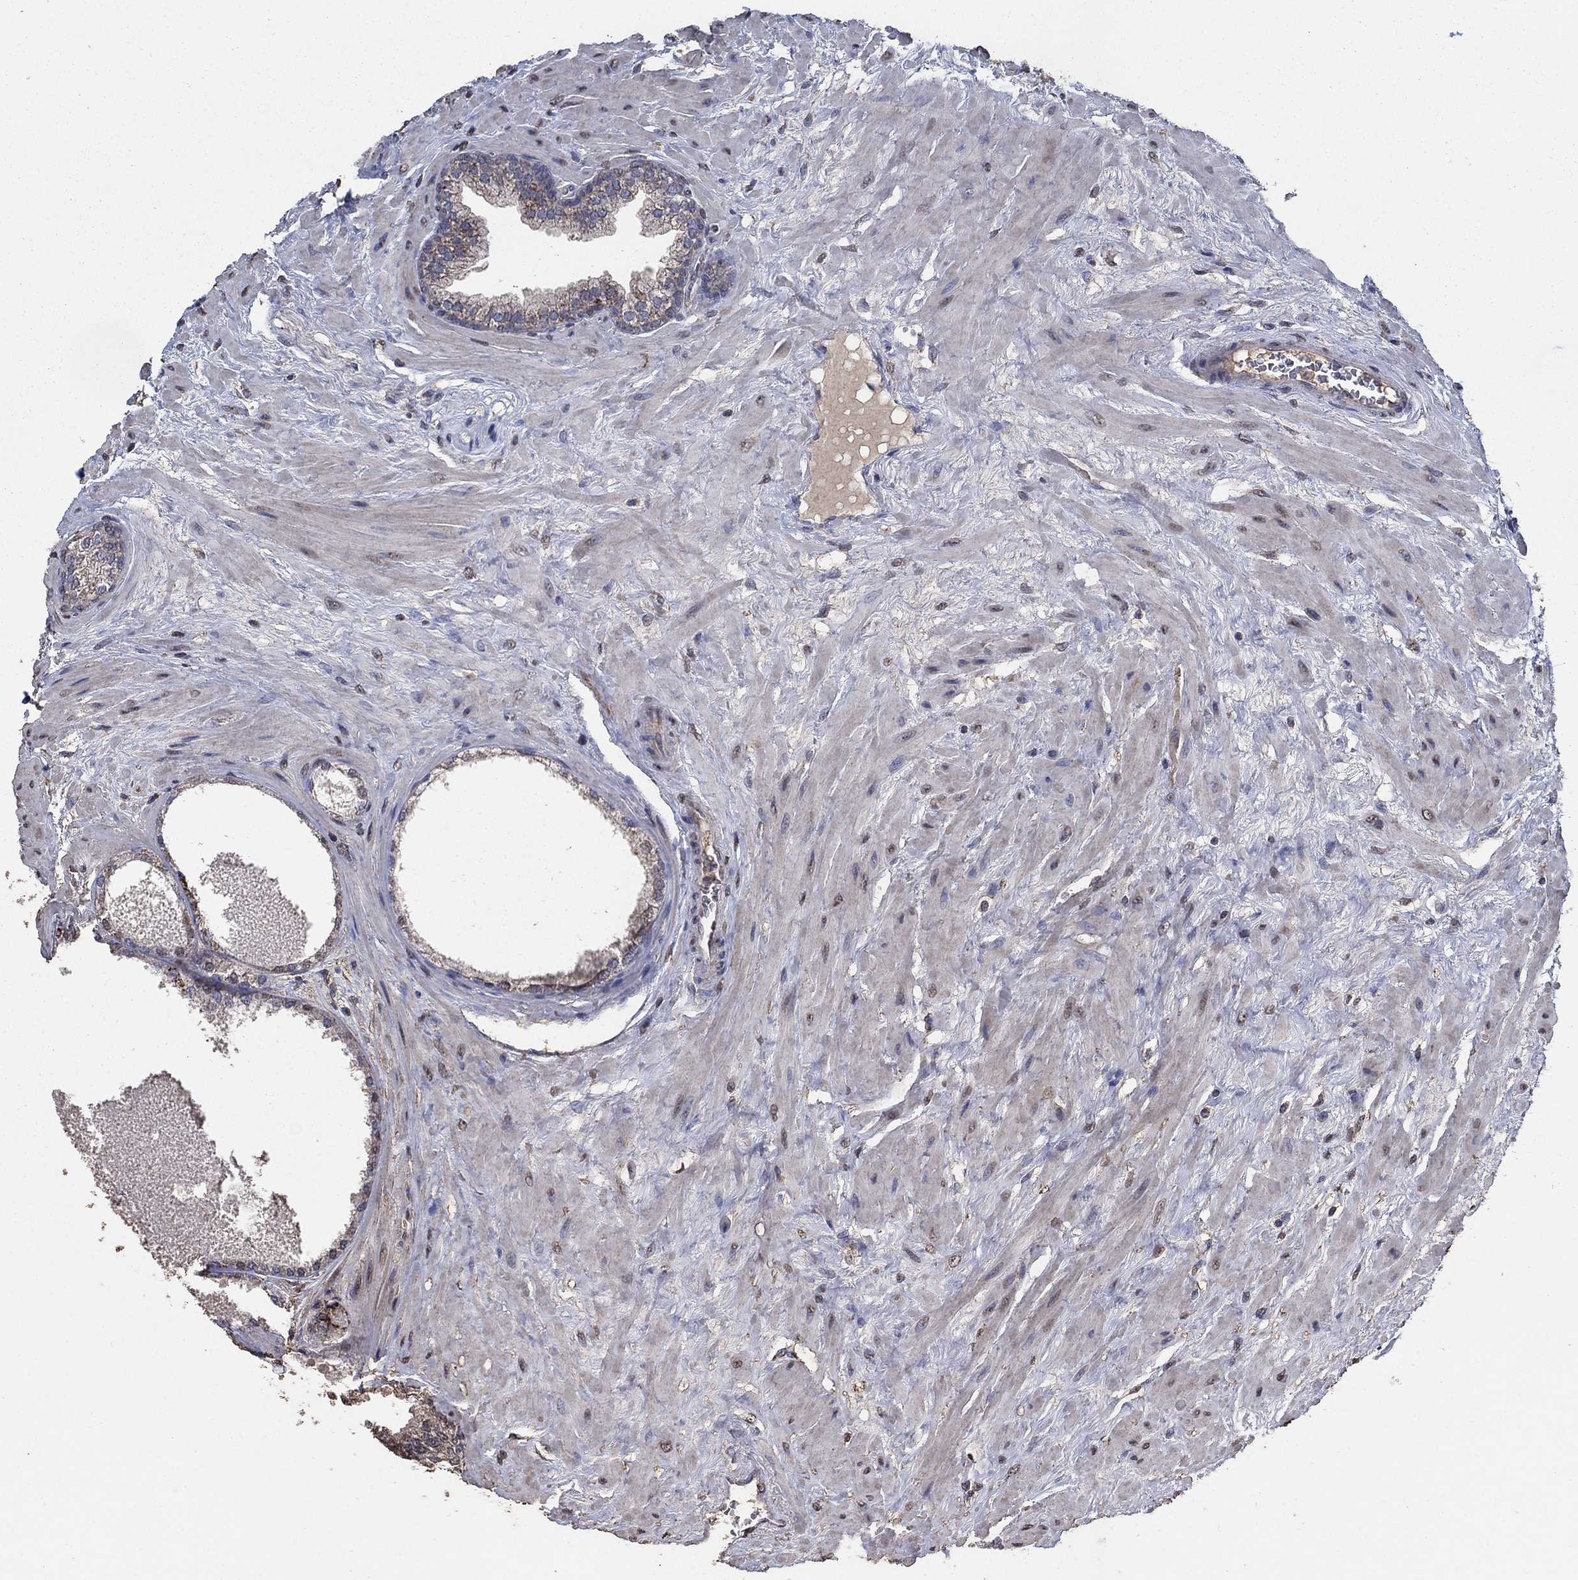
{"staining": {"intensity": "moderate", "quantity": "<25%", "location": "cytoplasmic/membranous"}, "tissue": "prostate cancer", "cell_type": "Tumor cells", "image_type": "cancer", "snomed": [{"axis": "morphology", "description": "Adenocarcinoma, Low grade"}, {"axis": "topography", "description": "Prostate"}], "caption": "Immunohistochemical staining of human adenocarcinoma (low-grade) (prostate) displays moderate cytoplasmic/membranous protein expression in approximately <25% of tumor cells.", "gene": "MRPS24", "patient": {"sex": "male", "age": 72}}